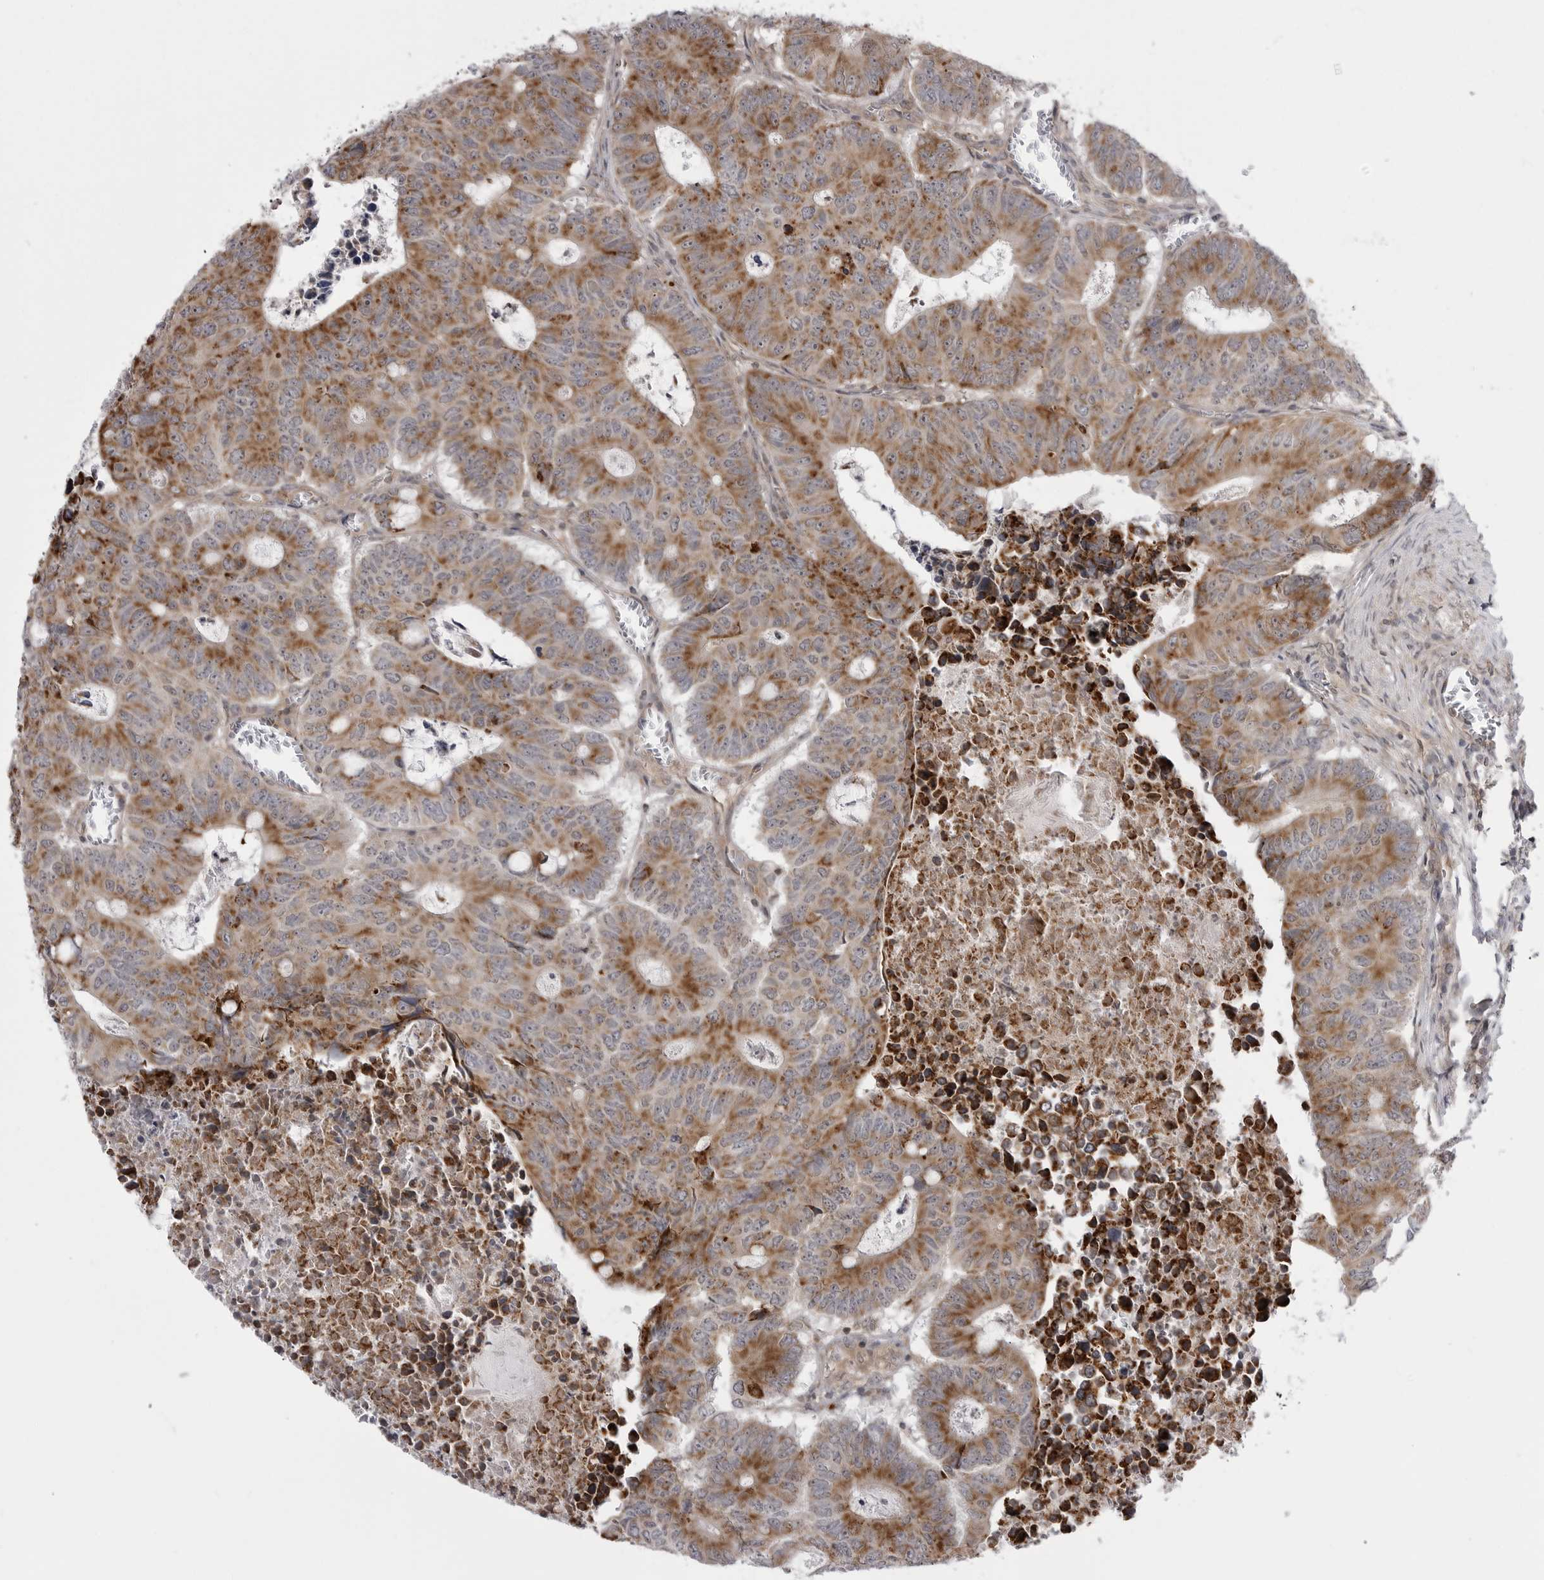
{"staining": {"intensity": "moderate", "quantity": ">75%", "location": "cytoplasmic/membranous"}, "tissue": "colorectal cancer", "cell_type": "Tumor cells", "image_type": "cancer", "snomed": [{"axis": "morphology", "description": "Adenocarcinoma, NOS"}, {"axis": "topography", "description": "Colon"}], "caption": "Colorectal cancer tissue exhibits moderate cytoplasmic/membranous positivity in approximately >75% of tumor cells, visualized by immunohistochemistry.", "gene": "CCDC18", "patient": {"sex": "male", "age": 87}}